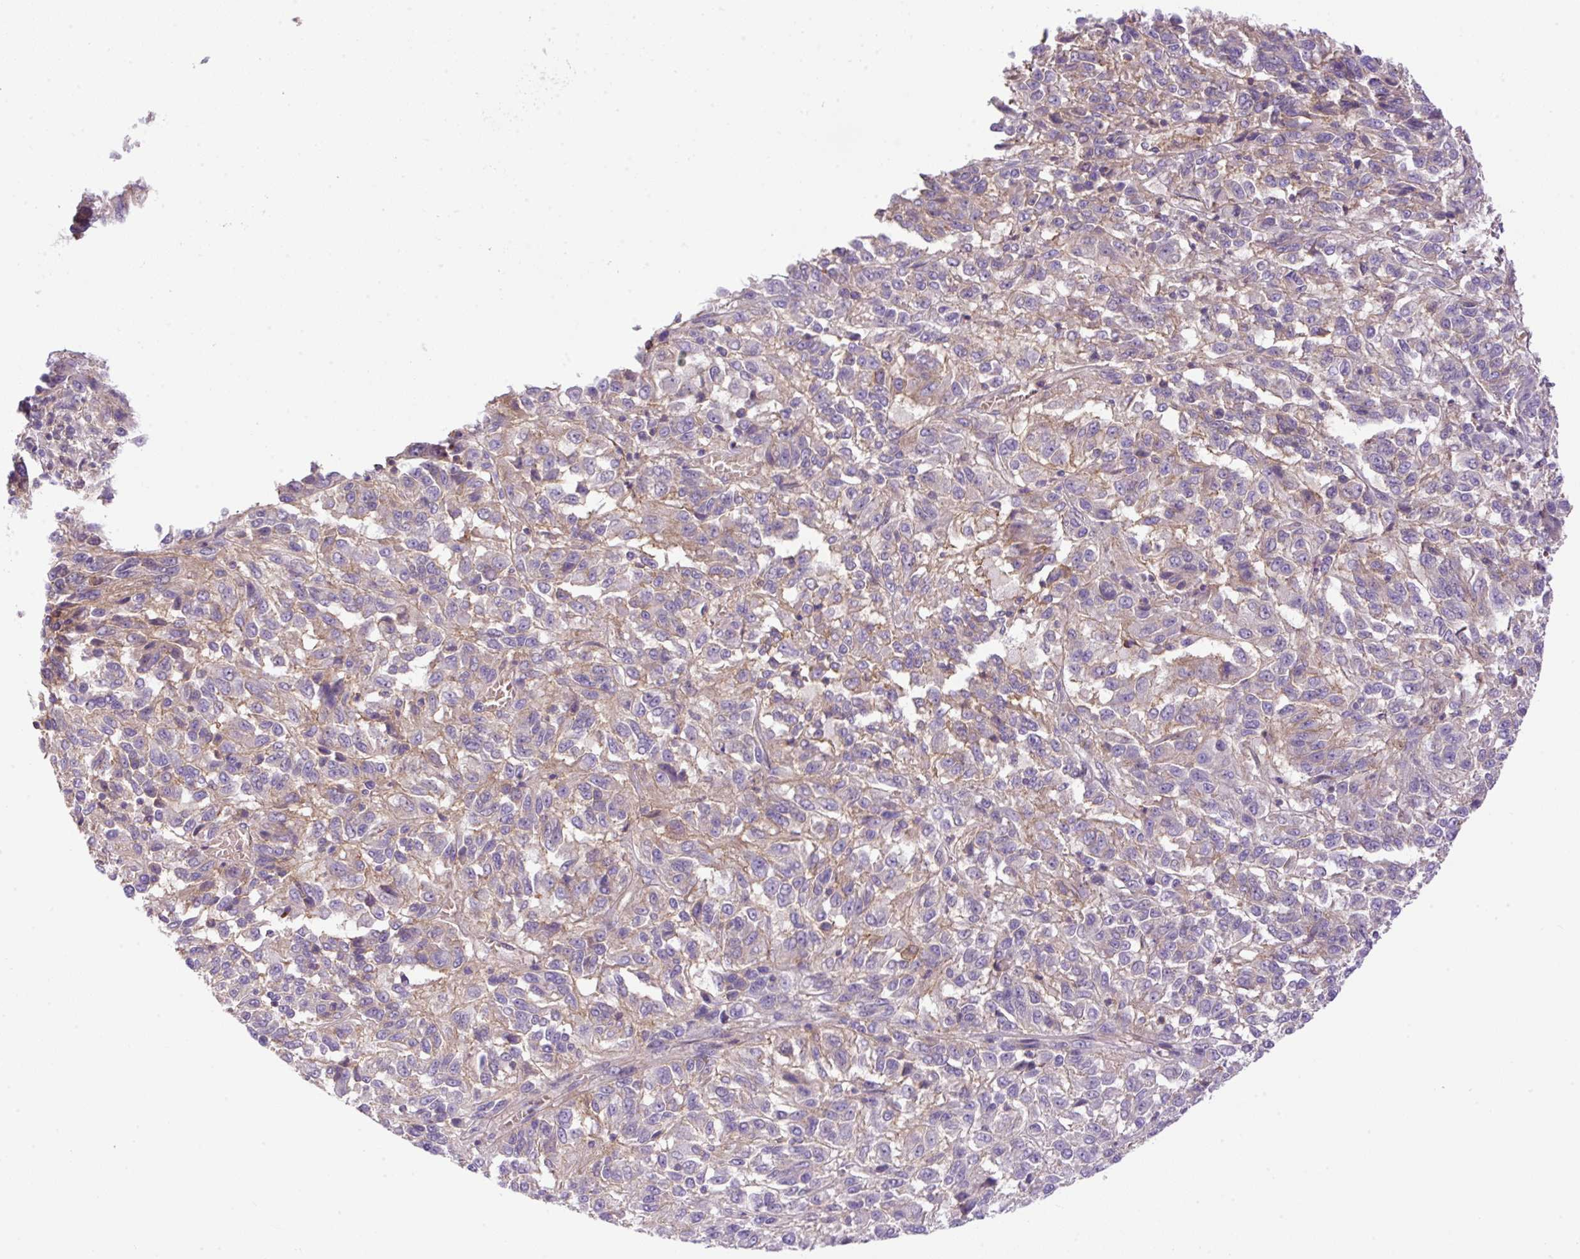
{"staining": {"intensity": "negative", "quantity": "none", "location": "none"}, "tissue": "melanoma", "cell_type": "Tumor cells", "image_type": "cancer", "snomed": [{"axis": "morphology", "description": "Malignant melanoma, Metastatic site"}, {"axis": "topography", "description": "Lung"}], "caption": "A photomicrograph of malignant melanoma (metastatic site) stained for a protein demonstrates no brown staining in tumor cells. Nuclei are stained in blue.", "gene": "NPTN", "patient": {"sex": "male", "age": 64}}